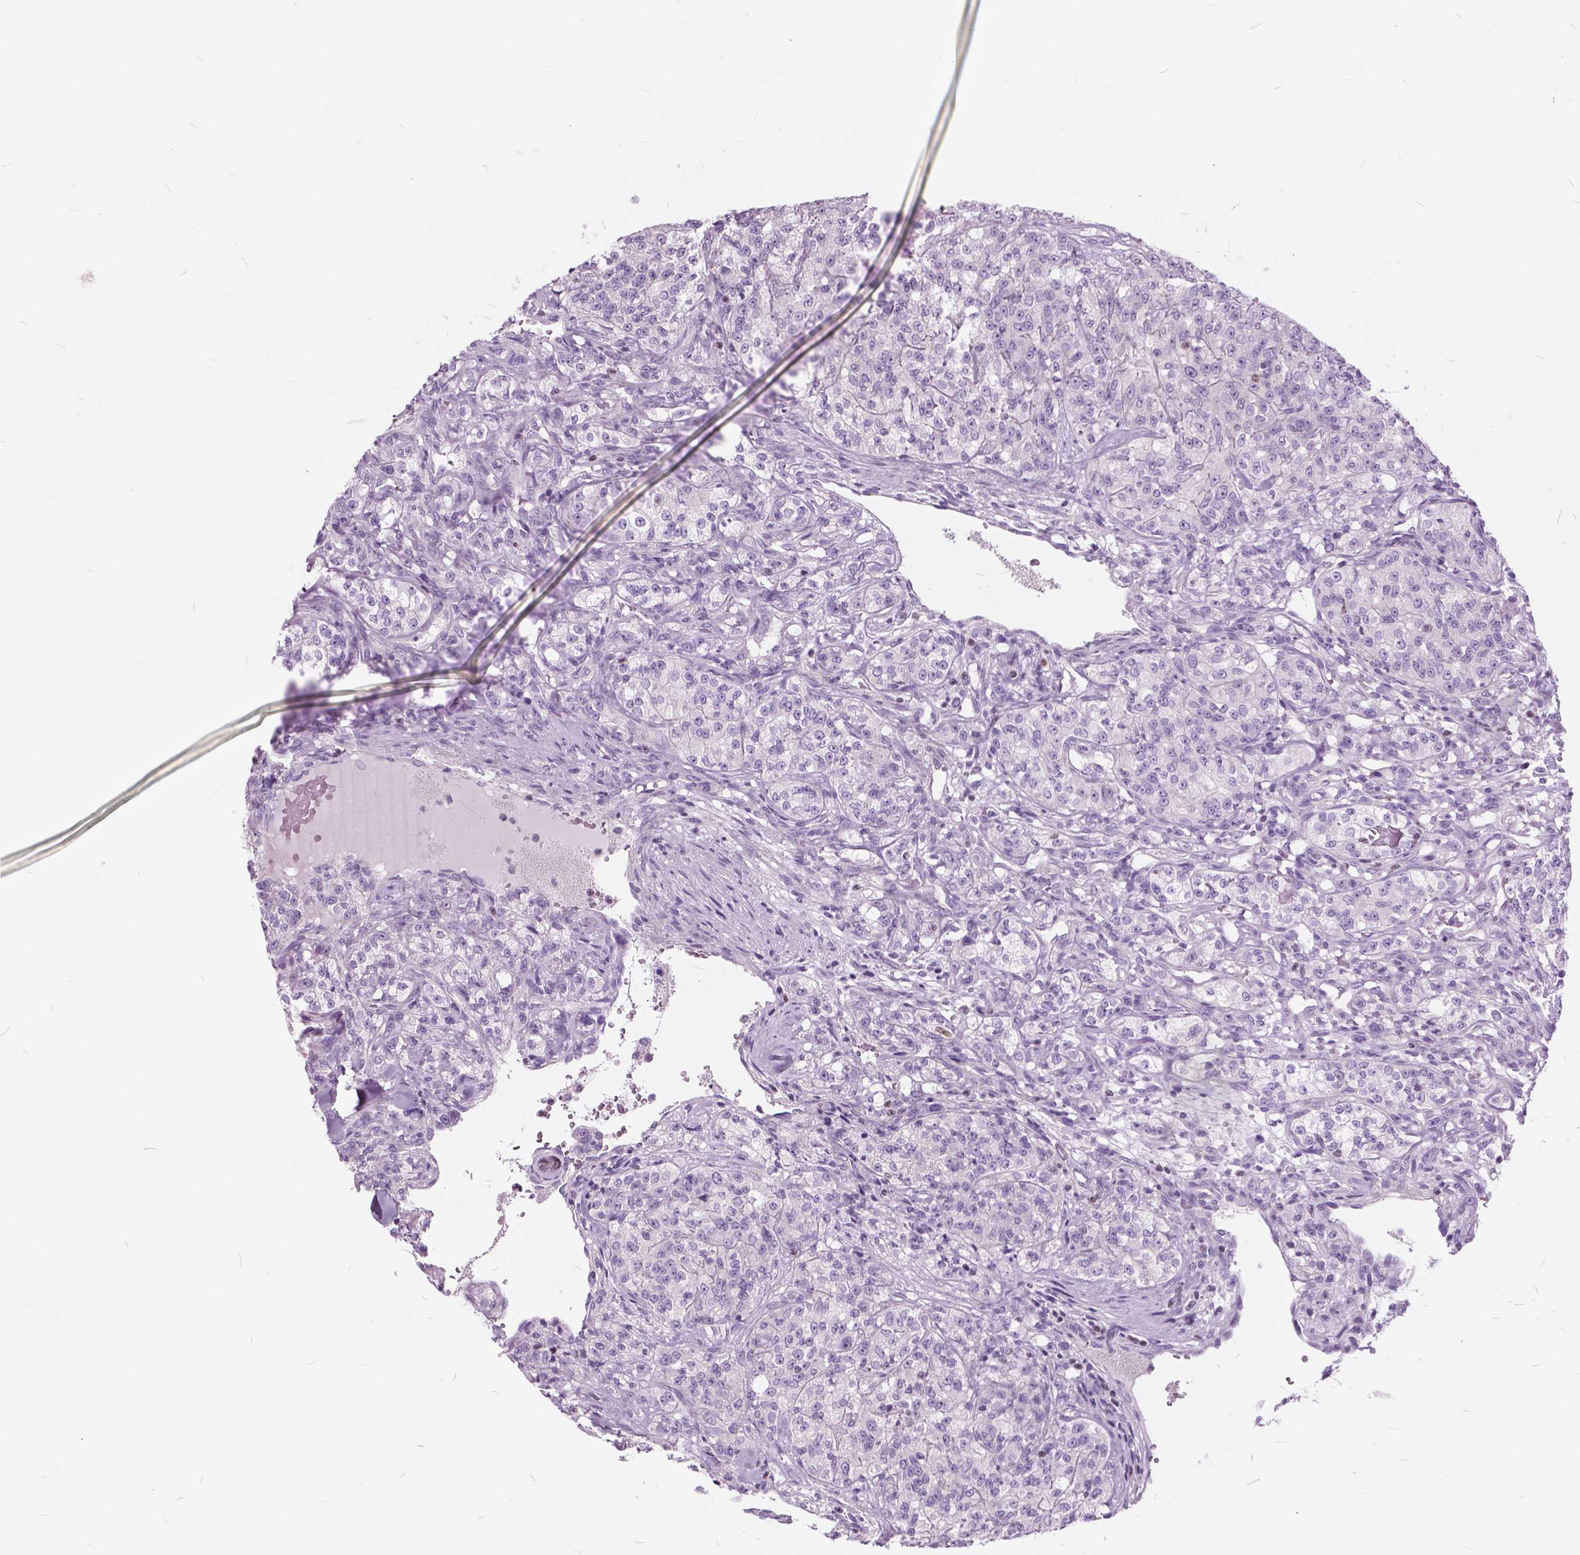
{"staining": {"intensity": "negative", "quantity": "none", "location": "none"}, "tissue": "renal cancer", "cell_type": "Tumor cells", "image_type": "cancer", "snomed": [{"axis": "morphology", "description": "Adenocarcinoma, NOS"}, {"axis": "topography", "description": "Kidney"}], "caption": "Histopathology image shows no protein positivity in tumor cells of renal adenocarcinoma tissue. Brightfield microscopy of immunohistochemistry (IHC) stained with DAB (brown) and hematoxylin (blue), captured at high magnification.", "gene": "SP140", "patient": {"sex": "female", "age": 63}}